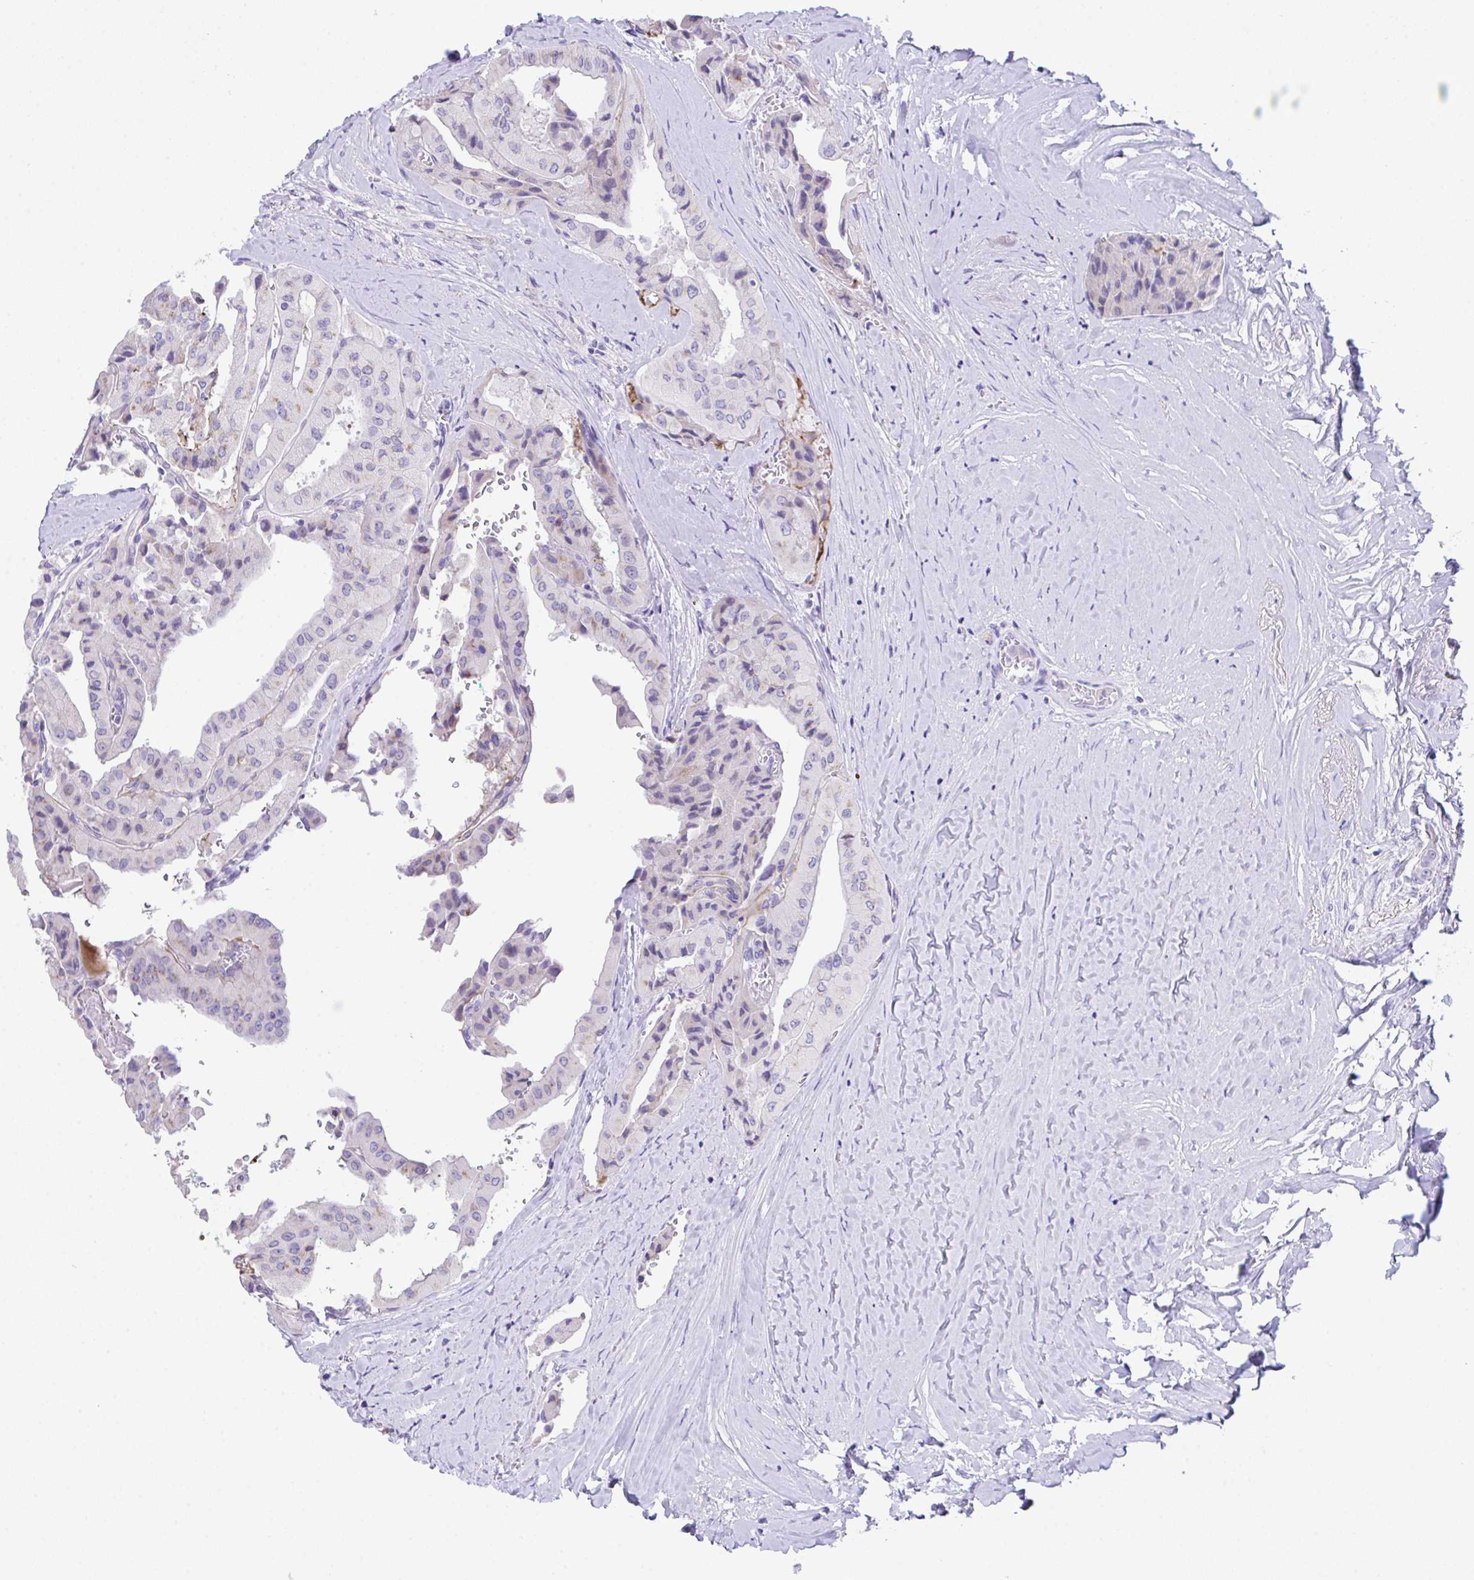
{"staining": {"intensity": "weak", "quantity": "25%-75%", "location": "cytoplasmic/membranous"}, "tissue": "thyroid cancer", "cell_type": "Tumor cells", "image_type": "cancer", "snomed": [{"axis": "morphology", "description": "Normal tissue, NOS"}, {"axis": "morphology", "description": "Papillary adenocarcinoma, NOS"}, {"axis": "topography", "description": "Thyroid gland"}], "caption": "A brown stain shows weak cytoplasmic/membranous positivity of a protein in papillary adenocarcinoma (thyroid) tumor cells.", "gene": "SLC16A6", "patient": {"sex": "female", "age": 59}}